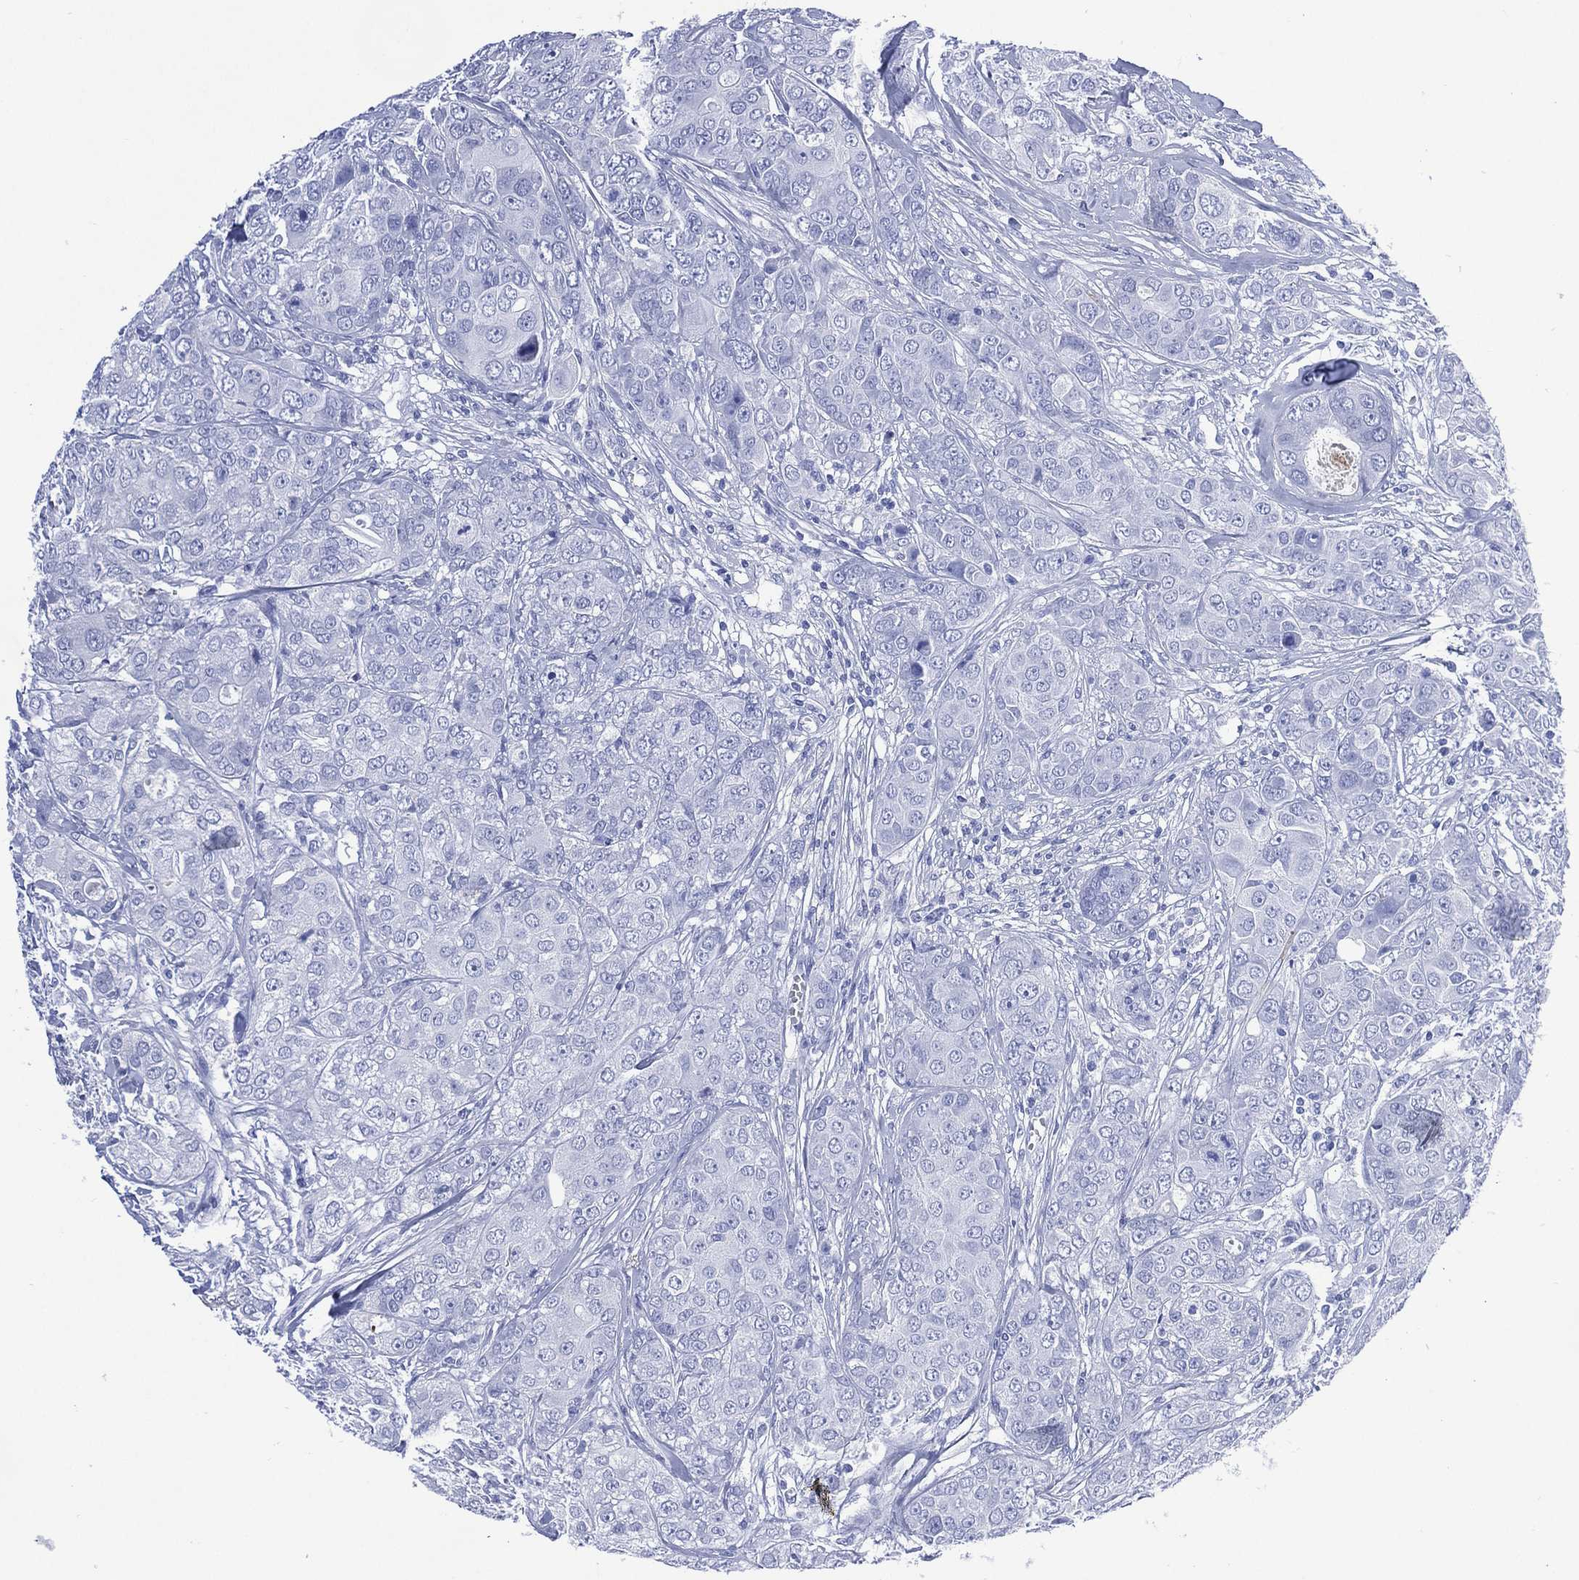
{"staining": {"intensity": "negative", "quantity": "none", "location": "none"}, "tissue": "breast cancer", "cell_type": "Tumor cells", "image_type": "cancer", "snomed": [{"axis": "morphology", "description": "Duct carcinoma"}, {"axis": "topography", "description": "Breast"}], "caption": "A high-resolution photomicrograph shows immunohistochemistry (IHC) staining of breast invasive ductal carcinoma, which reveals no significant expression in tumor cells.", "gene": "SHCBP1L", "patient": {"sex": "female", "age": 43}}